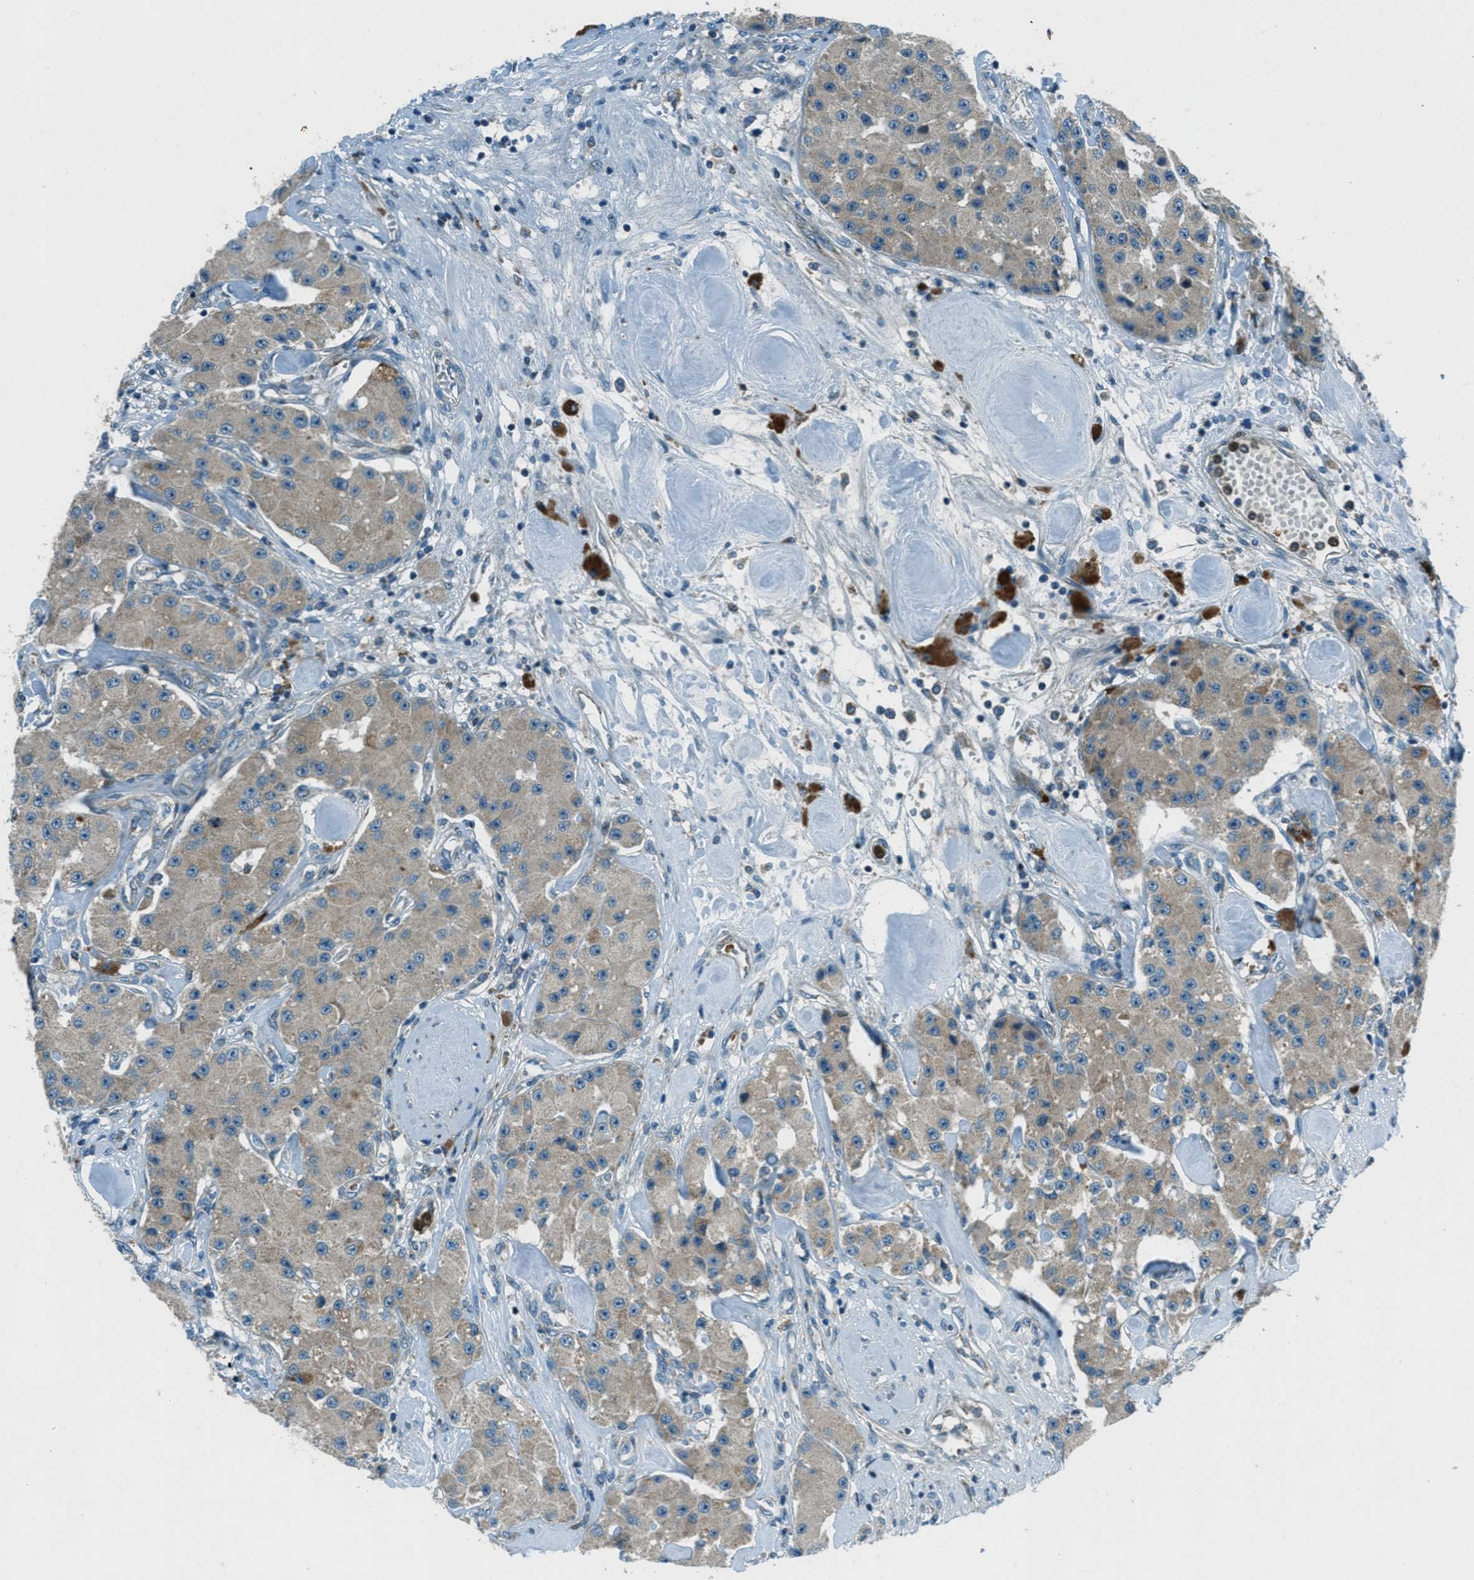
{"staining": {"intensity": "weak", "quantity": ">75%", "location": "cytoplasmic/membranous"}, "tissue": "carcinoid", "cell_type": "Tumor cells", "image_type": "cancer", "snomed": [{"axis": "morphology", "description": "Carcinoid, malignant, NOS"}, {"axis": "topography", "description": "Pancreas"}], "caption": "An image of malignant carcinoid stained for a protein displays weak cytoplasmic/membranous brown staining in tumor cells.", "gene": "FAR1", "patient": {"sex": "male", "age": 41}}